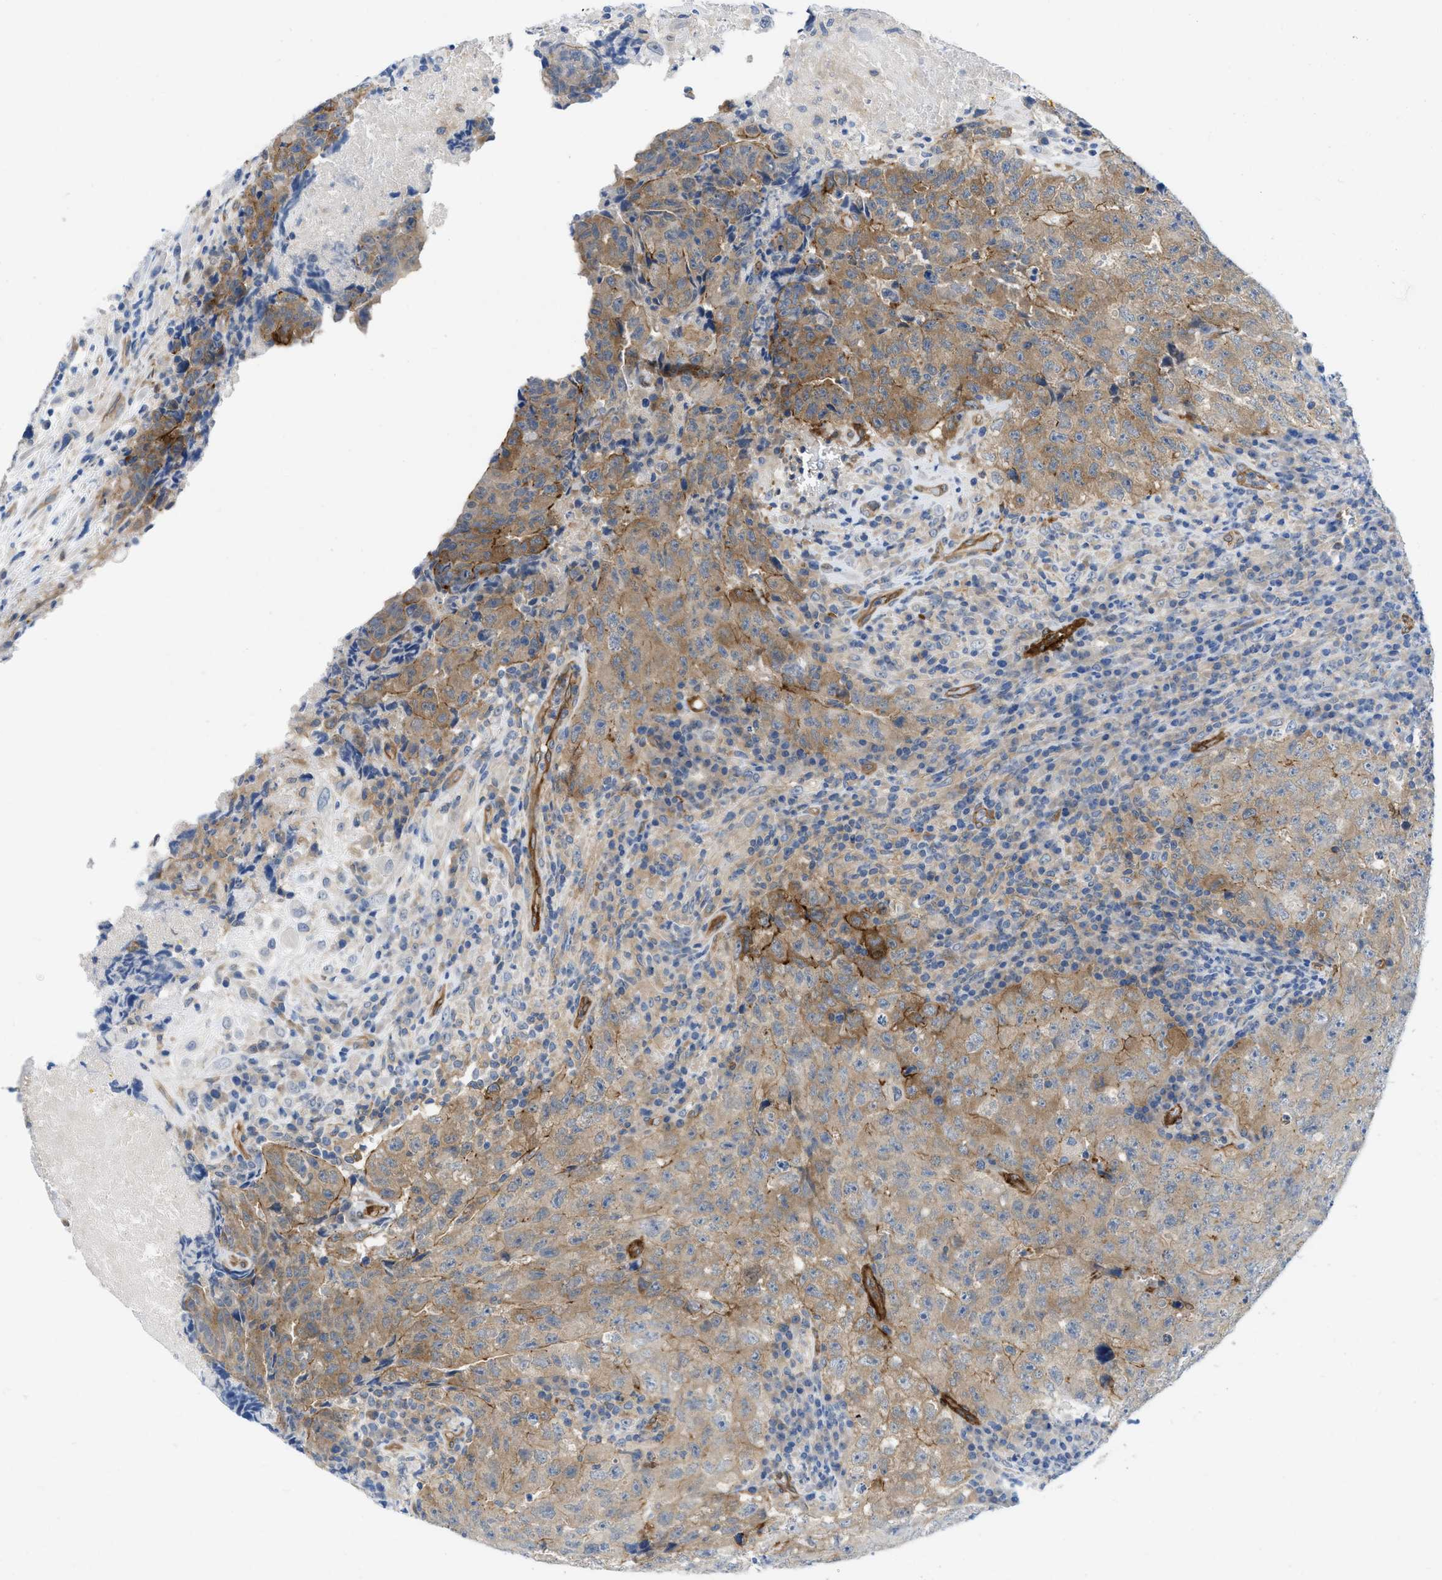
{"staining": {"intensity": "moderate", "quantity": ">75%", "location": "cytoplasmic/membranous"}, "tissue": "testis cancer", "cell_type": "Tumor cells", "image_type": "cancer", "snomed": [{"axis": "morphology", "description": "Necrosis, NOS"}, {"axis": "morphology", "description": "Carcinoma, Embryonal, NOS"}, {"axis": "topography", "description": "Testis"}], "caption": "Protein expression analysis of human embryonal carcinoma (testis) reveals moderate cytoplasmic/membranous staining in about >75% of tumor cells.", "gene": "PDLIM5", "patient": {"sex": "male", "age": 19}}